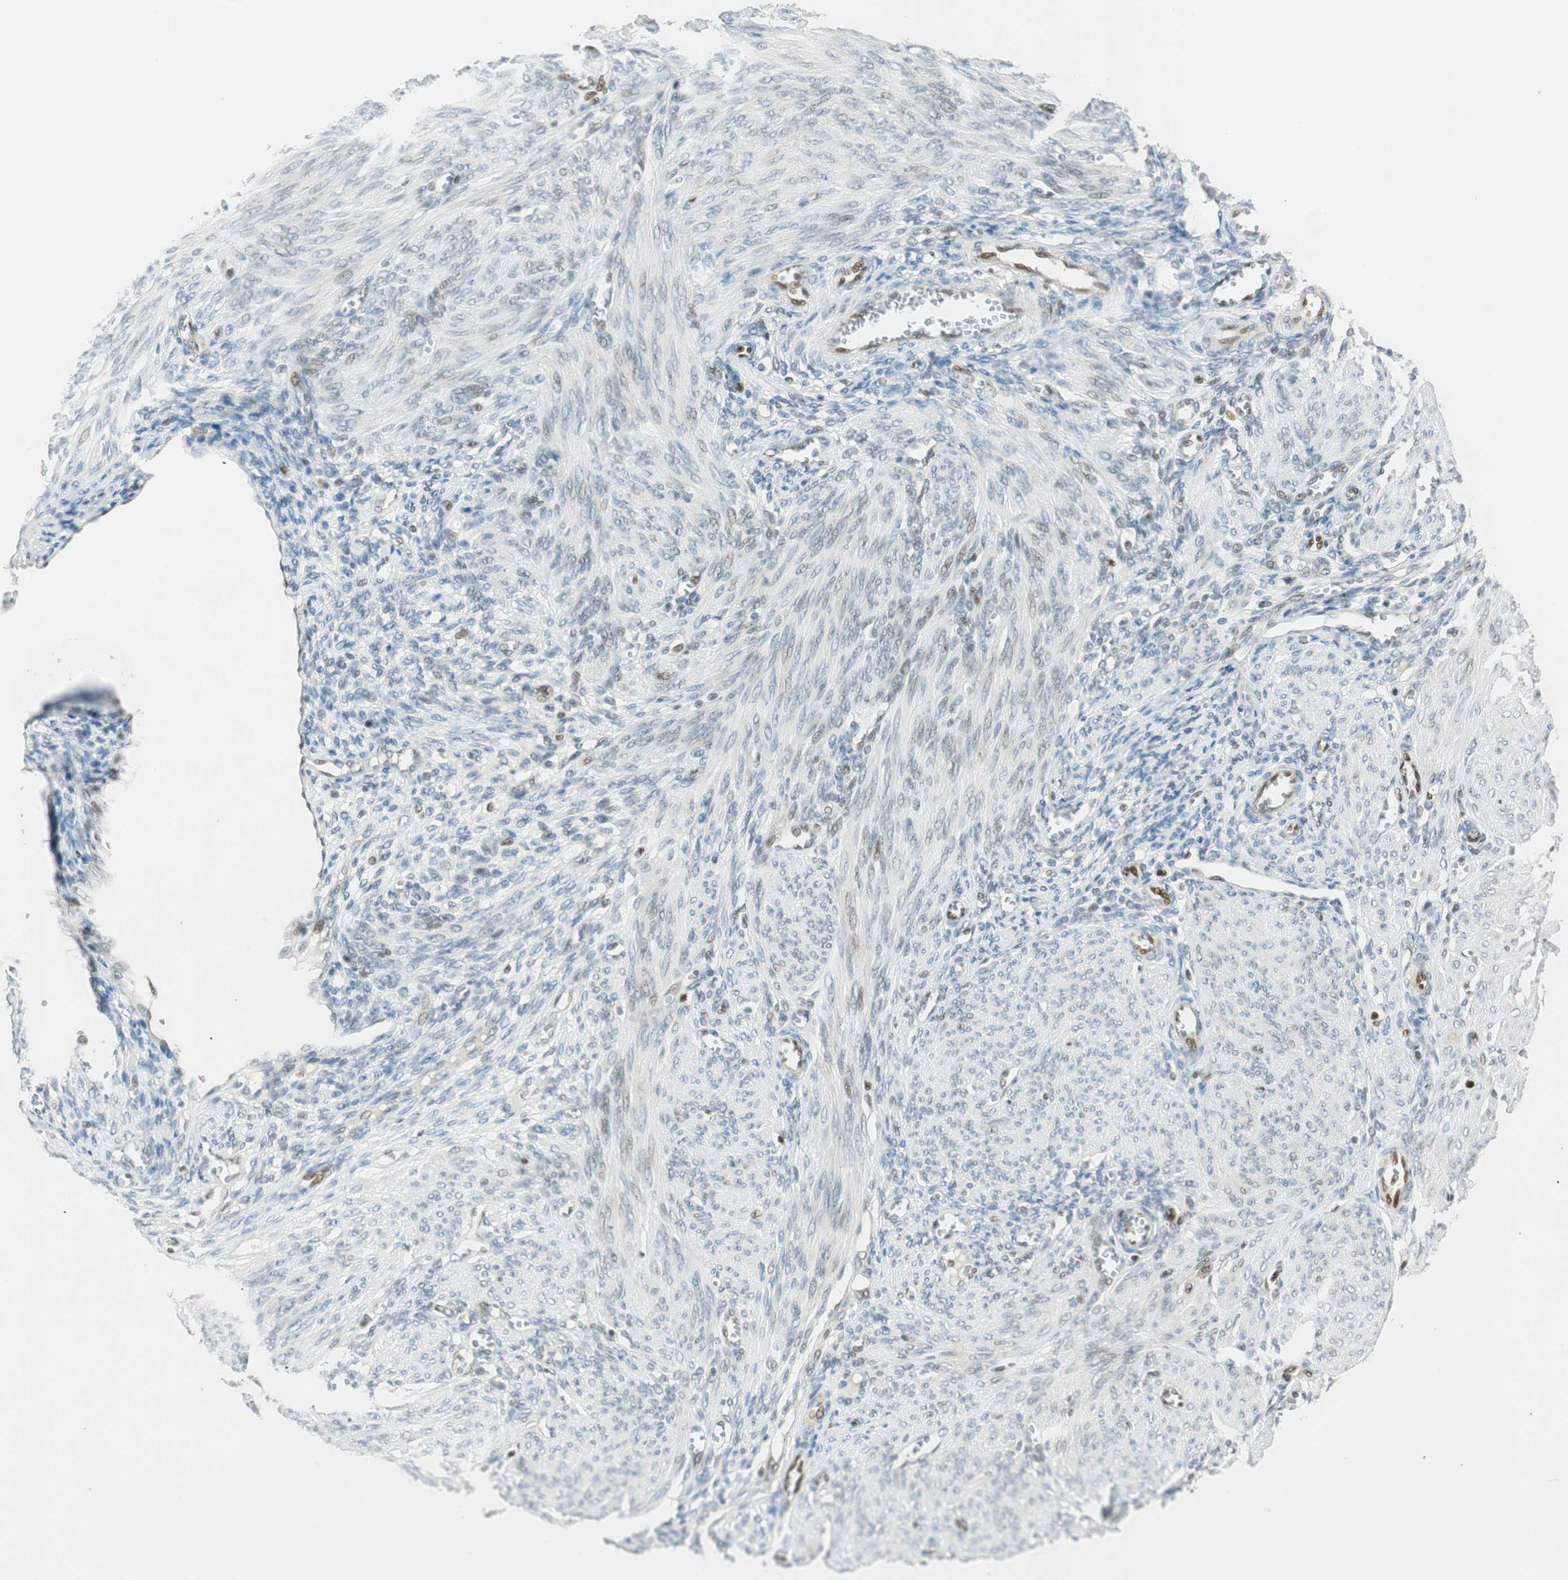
{"staining": {"intensity": "negative", "quantity": "none", "location": "none"}, "tissue": "endometrium", "cell_type": "Cells in endometrial stroma", "image_type": "normal", "snomed": [{"axis": "morphology", "description": "Normal tissue, NOS"}, {"axis": "topography", "description": "Endometrium"}], "caption": "Immunohistochemical staining of normal endometrium reveals no significant expression in cells in endometrial stroma.", "gene": "MSX2", "patient": {"sex": "female", "age": 72}}